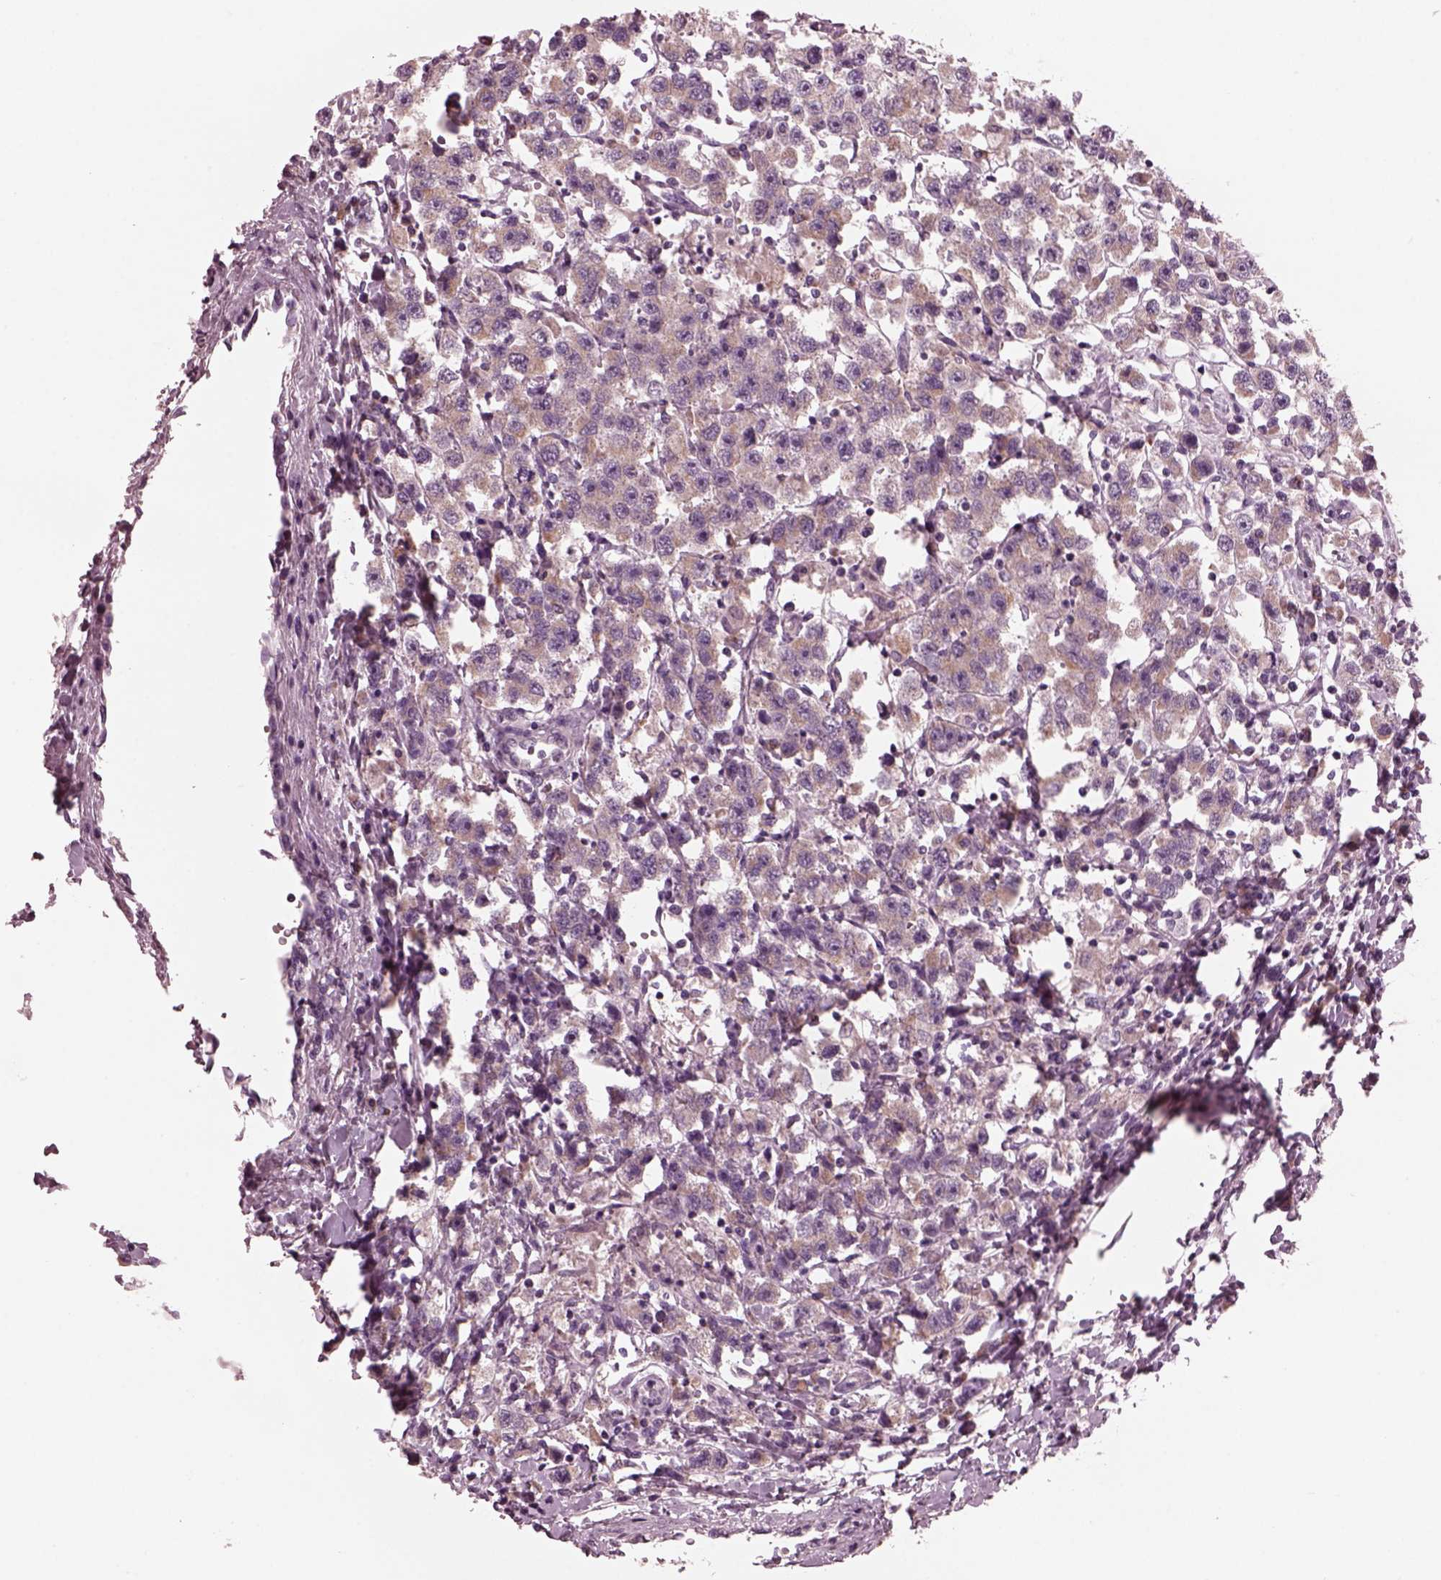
{"staining": {"intensity": "weak", "quantity": ">75%", "location": "cytoplasmic/membranous"}, "tissue": "testis cancer", "cell_type": "Tumor cells", "image_type": "cancer", "snomed": [{"axis": "morphology", "description": "Seminoma, NOS"}, {"axis": "topography", "description": "Testis"}], "caption": "Weak cytoplasmic/membranous protein staining is present in about >75% of tumor cells in testis cancer (seminoma). (Brightfield microscopy of DAB IHC at high magnification).", "gene": "AP4M1", "patient": {"sex": "male", "age": 45}}